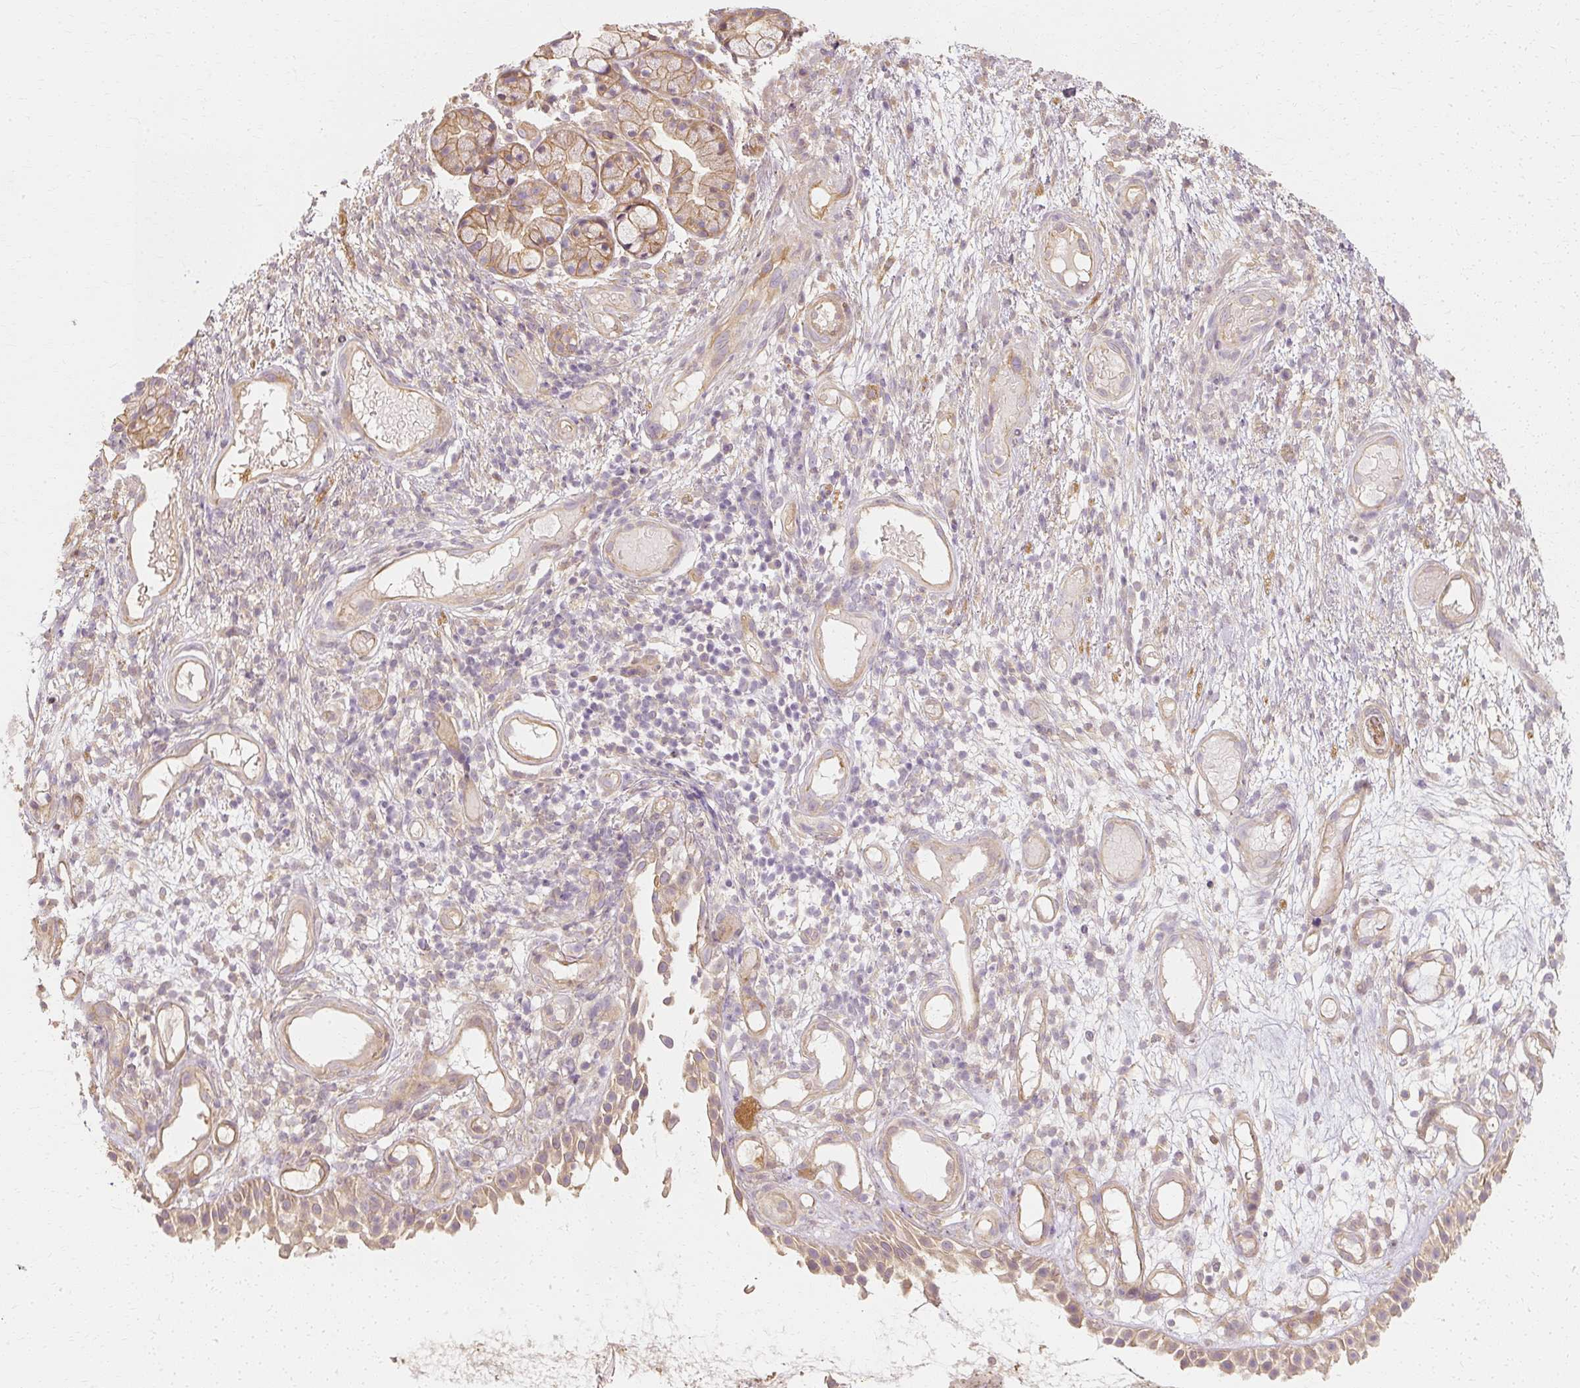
{"staining": {"intensity": "moderate", "quantity": "25%-75%", "location": "cytoplasmic/membranous"}, "tissue": "nasopharynx", "cell_type": "Respiratory epithelial cells", "image_type": "normal", "snomed": [{"axis": "morphology", "description": "Normal tissue, NOS"}, {"axis": "morphology", "description": "Inflammation, NOS"}, {"axis": "topography", "description": "Nasopharynx"}], "caption": "This is a histology image of immunohistochemistry (IHC) staining of normal nasopharynx, which shows moderate staining in the cytoplasmic/membranous of respiratory epithelial cells.", "gene": "GNAQ", "patient": {"sex": "male", "age": 54}}